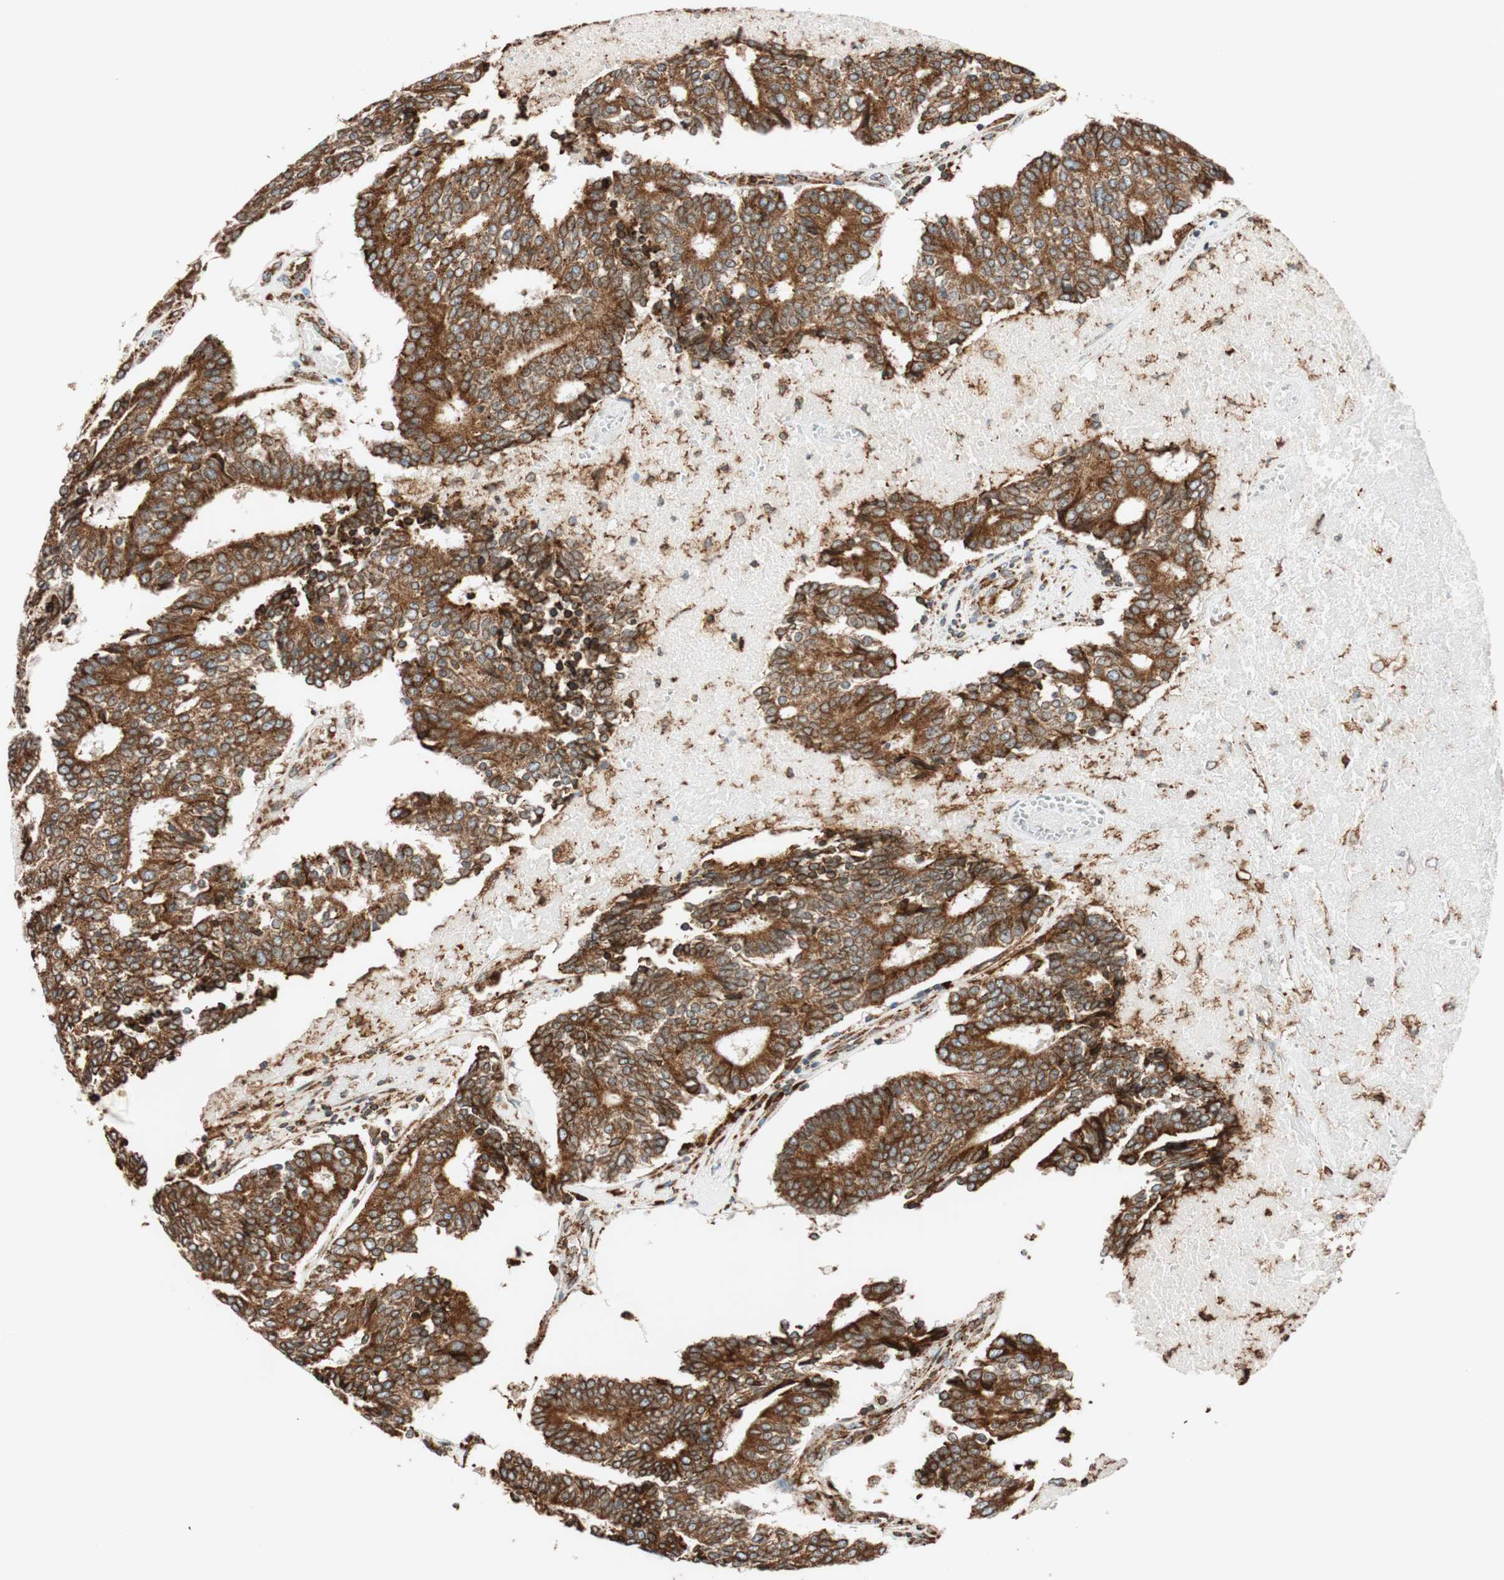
{"staining": {"intensity": "strong", "quantity": ">75%", "location": "cytoplasmic/membranous"}, "tissue": "prostate cancer", "cell_type": "Tumor cells", "image_type": "cancer", "snomed": [{"axis": "morphology", "description": "Adenocarcinoma, High grade"}, {"axis": "topography", "description": "Prostate"}], "caption": "Immunohistochemical staining of human prostate cancer demonstrates strong cytoplasmic/membranous protein staining in approximately >75% of tumor cells.", "gene": "PRKCSH", "patient": {"sex": "male", "age": 55}}